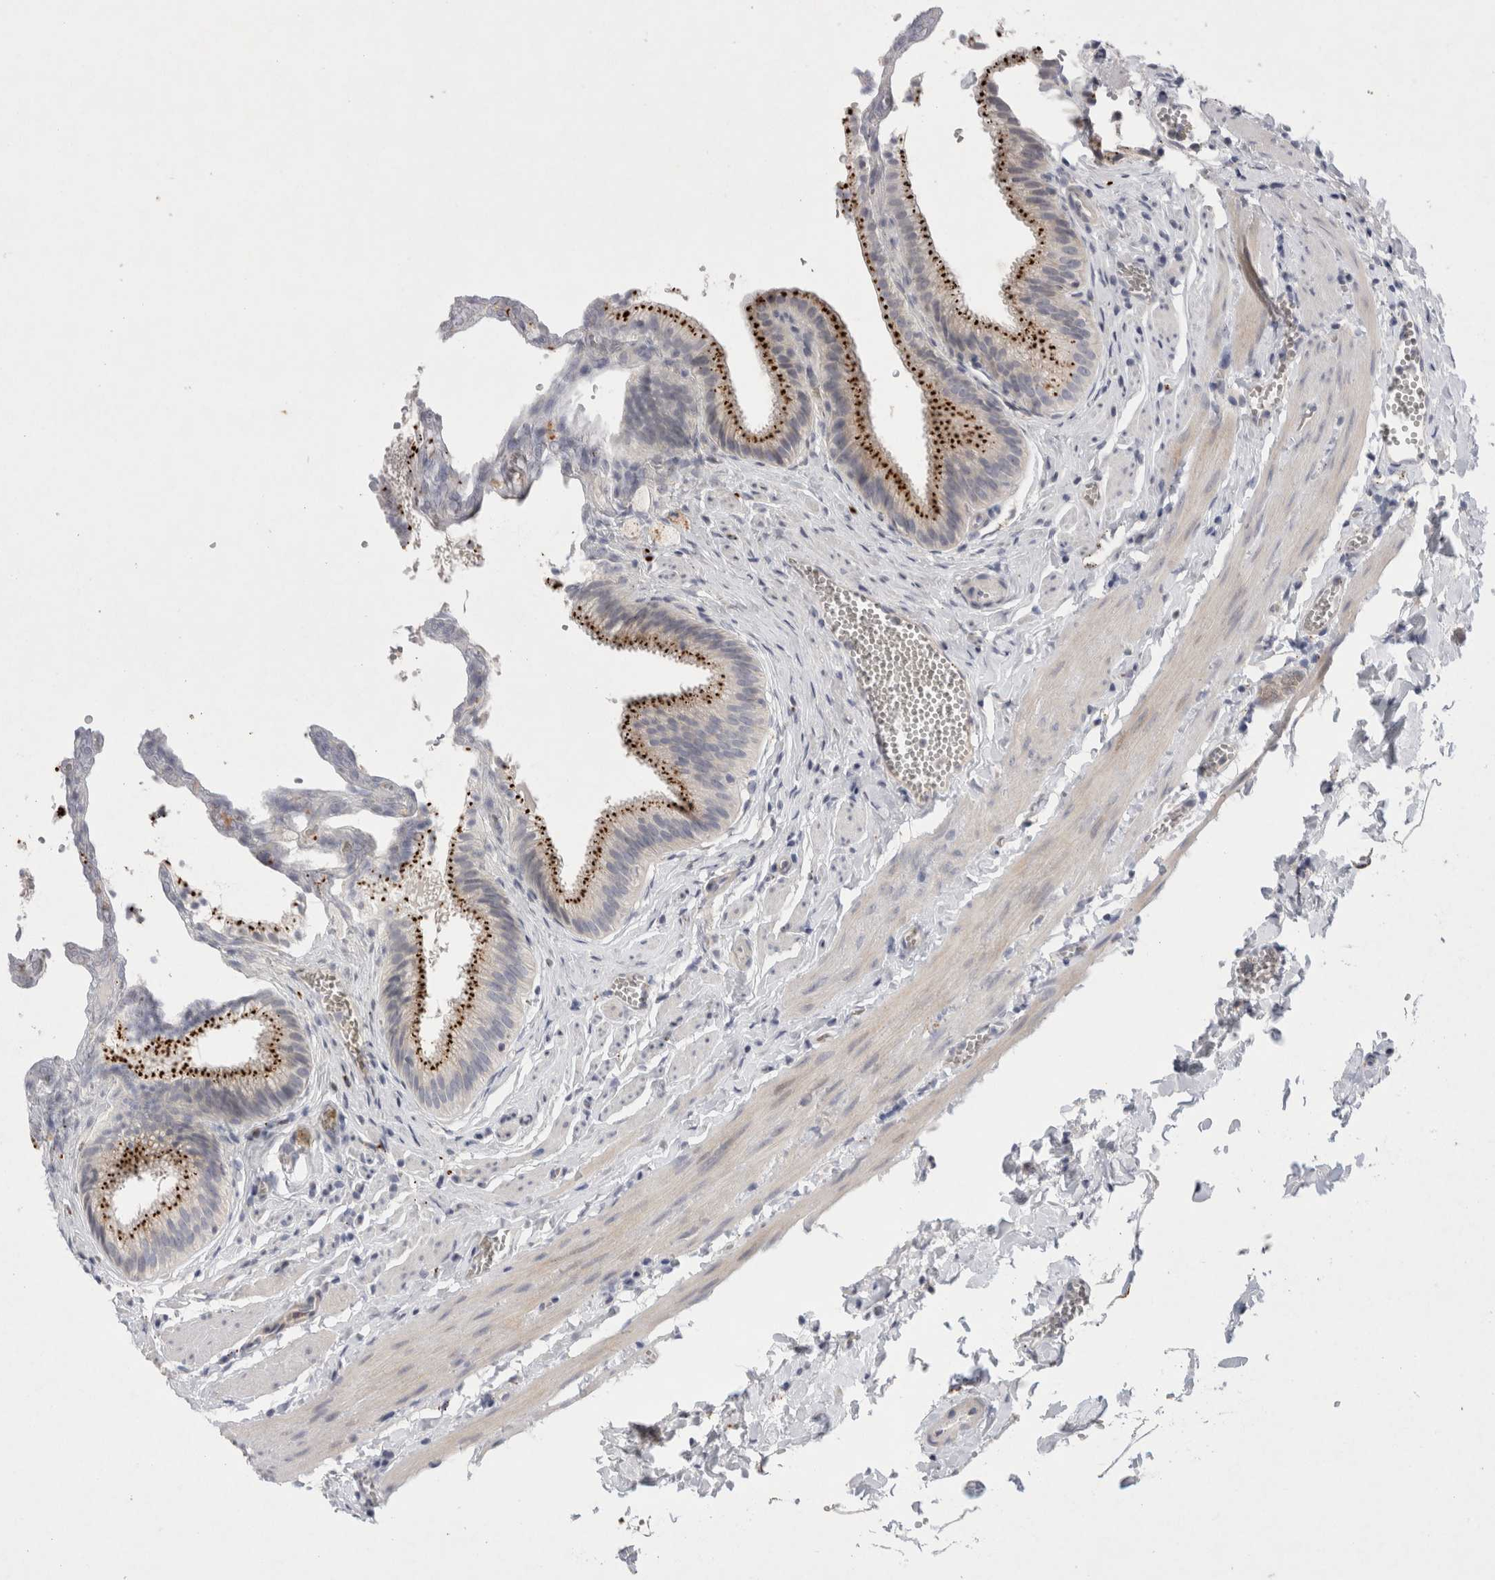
{"staining": {"intensity": "strong", "quantity": "25%-75%", "location": "cytoplasmic/membranous"}, "tissue": "gallbladder", "cell_type": "Glandular cells", "image_type": "normal", "snomed": [{"axis": "morphology", "description": "Normal tissue, NOS"}, {"axis": "topography", "description": "Gallbladder"}], "caption": "Immunohistochemistry (IHC) micrograph of benign human gallbladder stained for a protein (brown), which shows high levels of strong cytoplasmic/membranous positivity in about 25%-75% of glandular cells.", "gene": "GAA", "patient": {"sex": "male", "age": 38}}